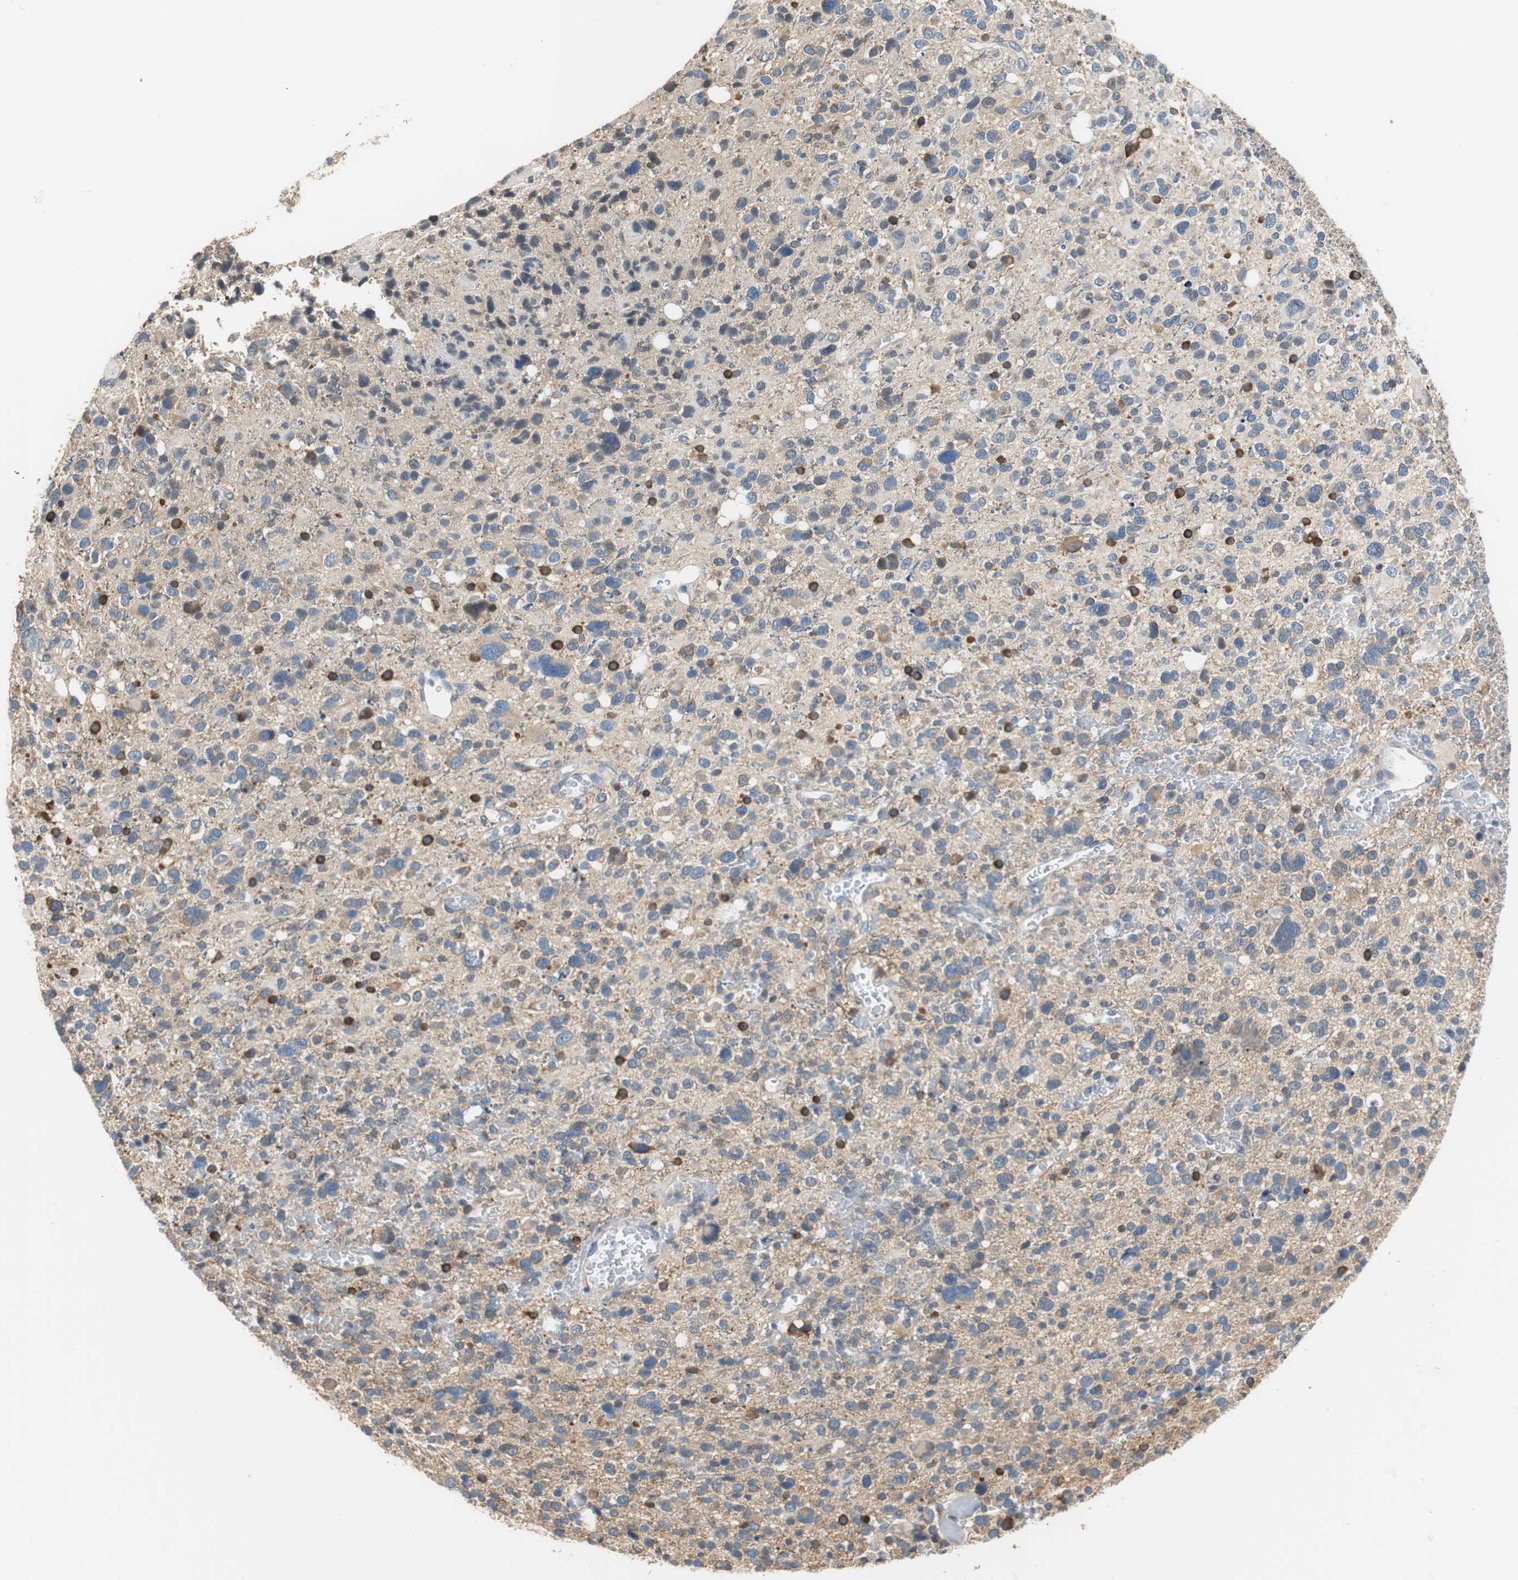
{"staining": {"intensity": "weak", "quantity": "25%-75%", "location": "cytoplasmic/membranous"}, "tissue": "glioma", "cell_type": "Tumor cells", "image_type": "cancer", "snomed": [{"axis": "morphology", "description": "Glioma, malignant, High grade"}, {"axis": "topography", "description": "Brain"}], "caption": "Weak cytoplasmic/membranous staining for a protein is seen in approximately 25%-75% of tumor cells of malignant glioma (high-grade) using immunohistochemistry (IHC).", "gene": "GSTK1", "patient": {"sex": "male", "age": 48}}